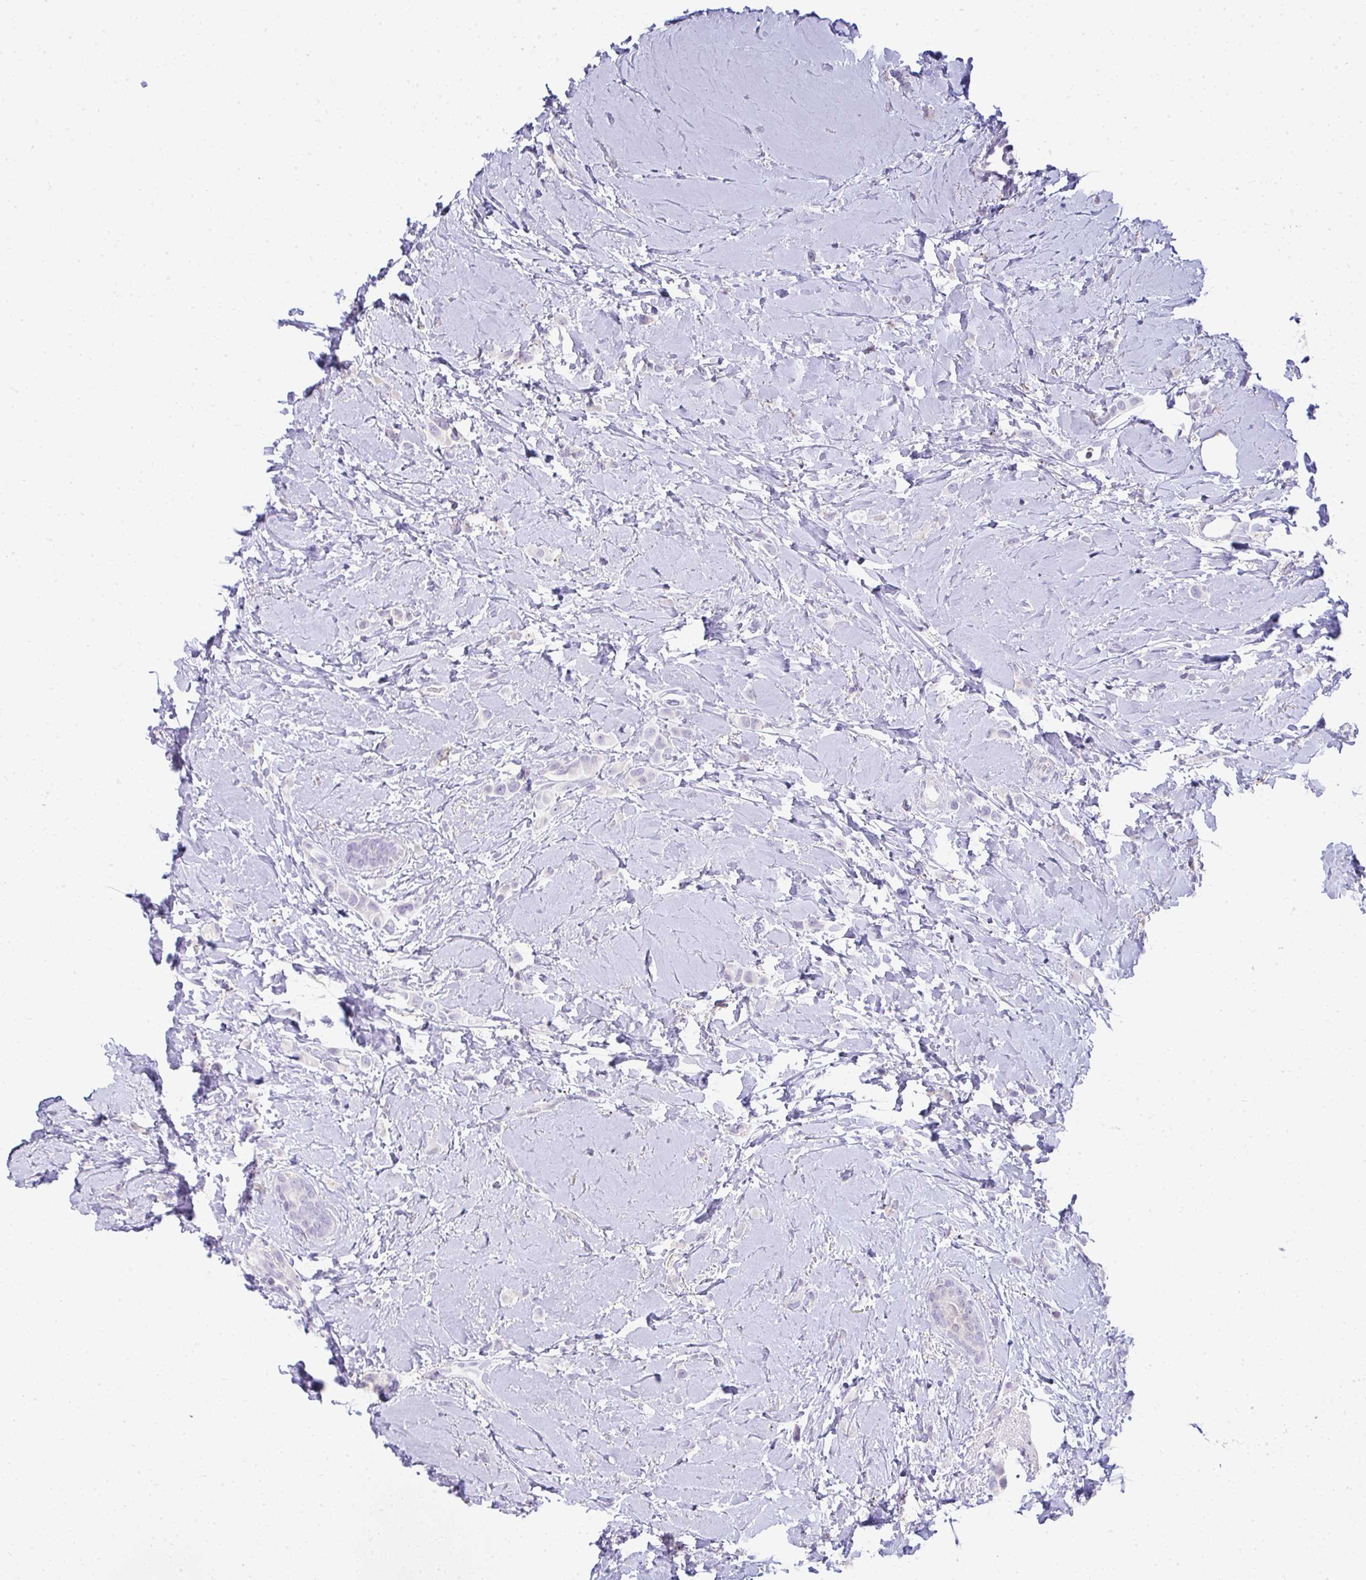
{"staining": {"intensity": "negative", "quantity": "none", "location": "none"}, "tissue": "breast cancer", "cell_type": "Tumor cells", "image_type": "cancer", "snomed": [{"axis": "morphology", "description": "Lobular carcinoma"}, {"axis": "topography", "description": "Breast"}], "caption": "IHC of human breast lobular carcinoma demonstrates no positivity in tumor cells.", "gene": "VPS4B", "patient": {"sex": "female", "age": 66}}